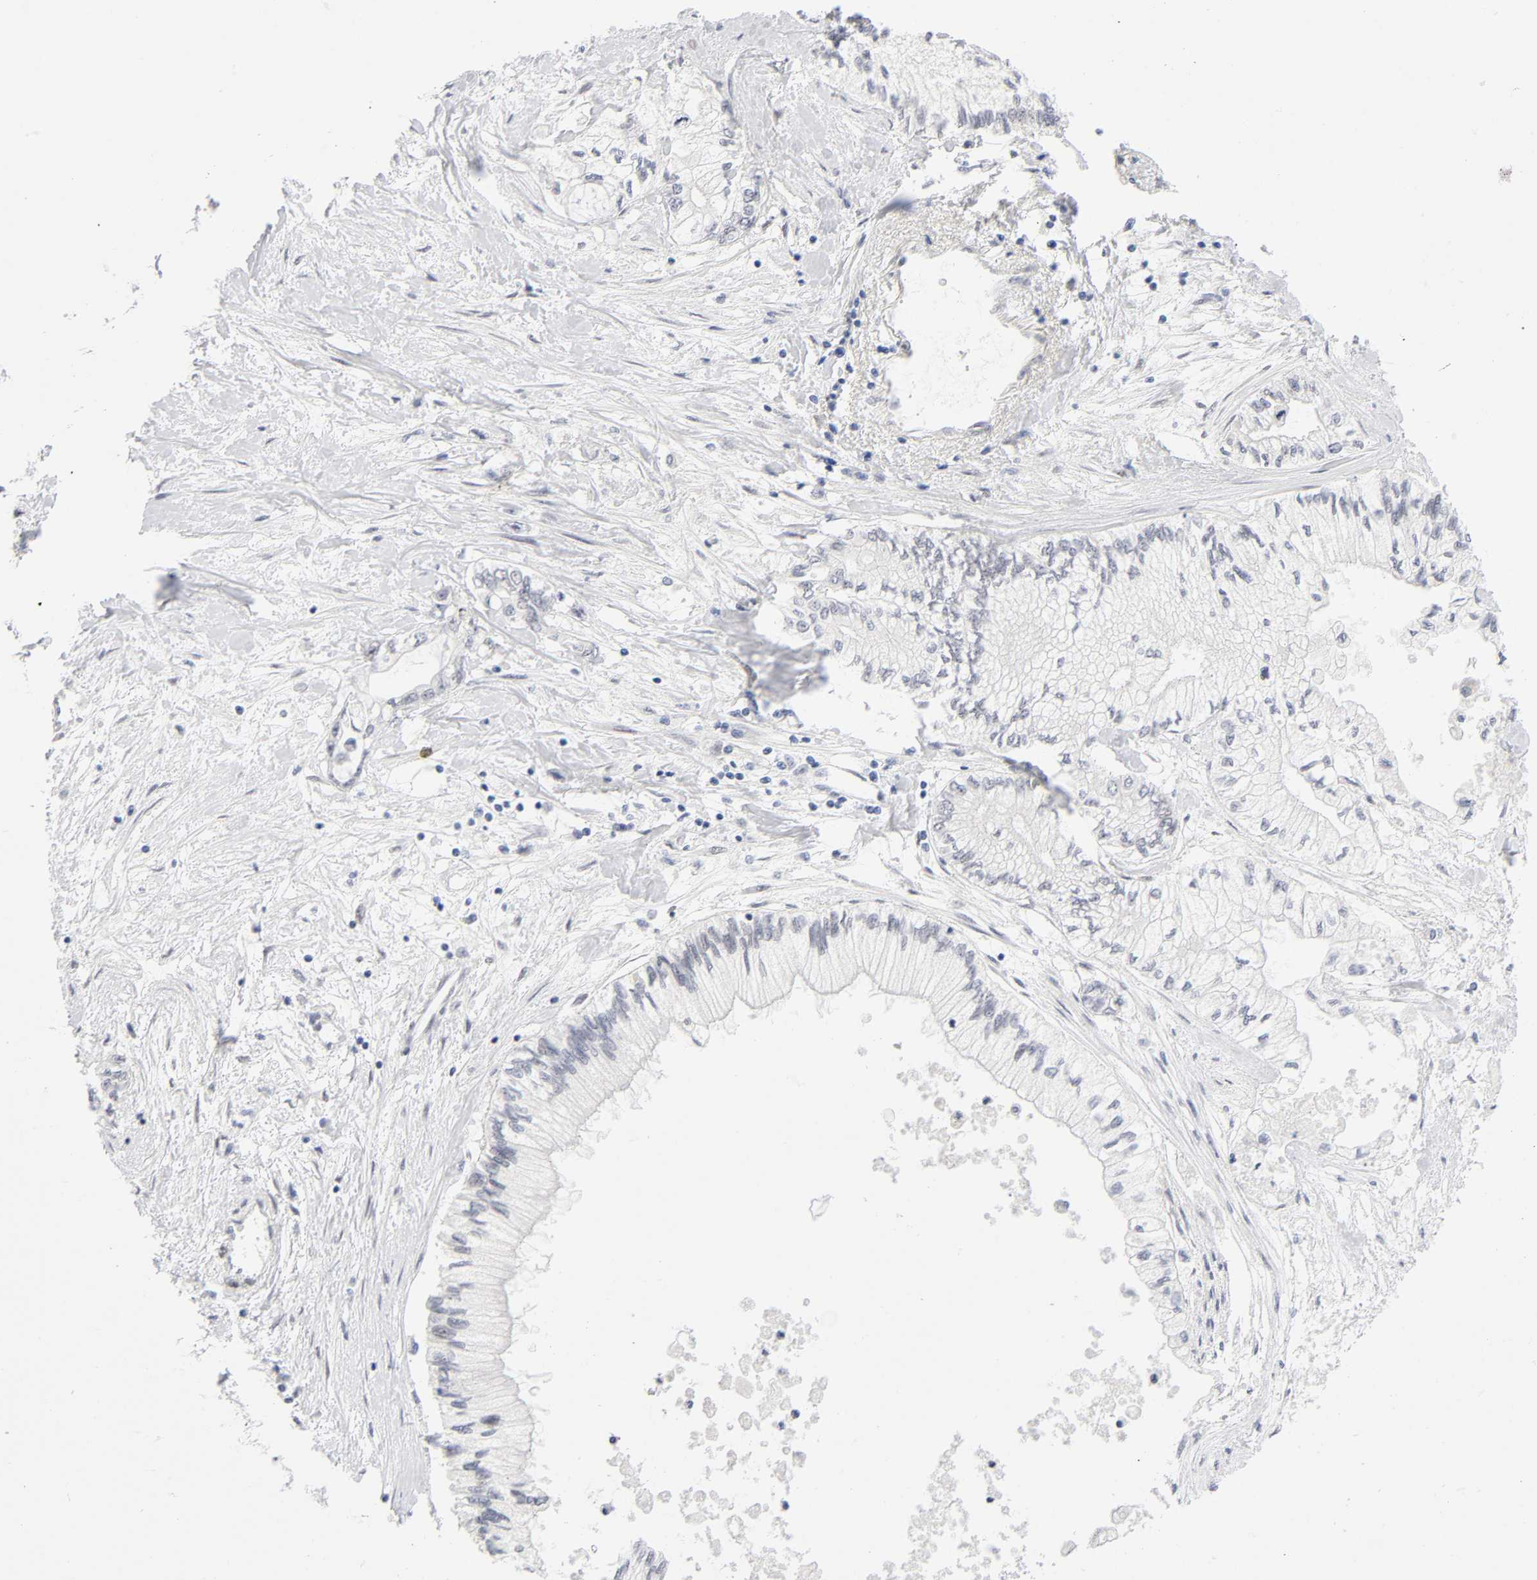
{"staining": {"intensity": "negative", "quantity": "none", "location": "none"}, "tissue": "pancreatic cancer", "cell_type": "Tumor cells", "image_type": "cancer", "snomed": [{"axis": "morphology", "description": "Adenocarcinoma, NOS"}, {"axis": "topography", "description": "Pancreas"}], "caption": "Immunohistochemistry micrograph of human pancreatic adenocarcinoma stained for a protein (brown), which demonstrates no expression in tumor cells. (Immunohistochemistry, brightfield microscopy, high magnification).", "gene": "NFIC", "patient": {"sex": "male", "age": 79}}